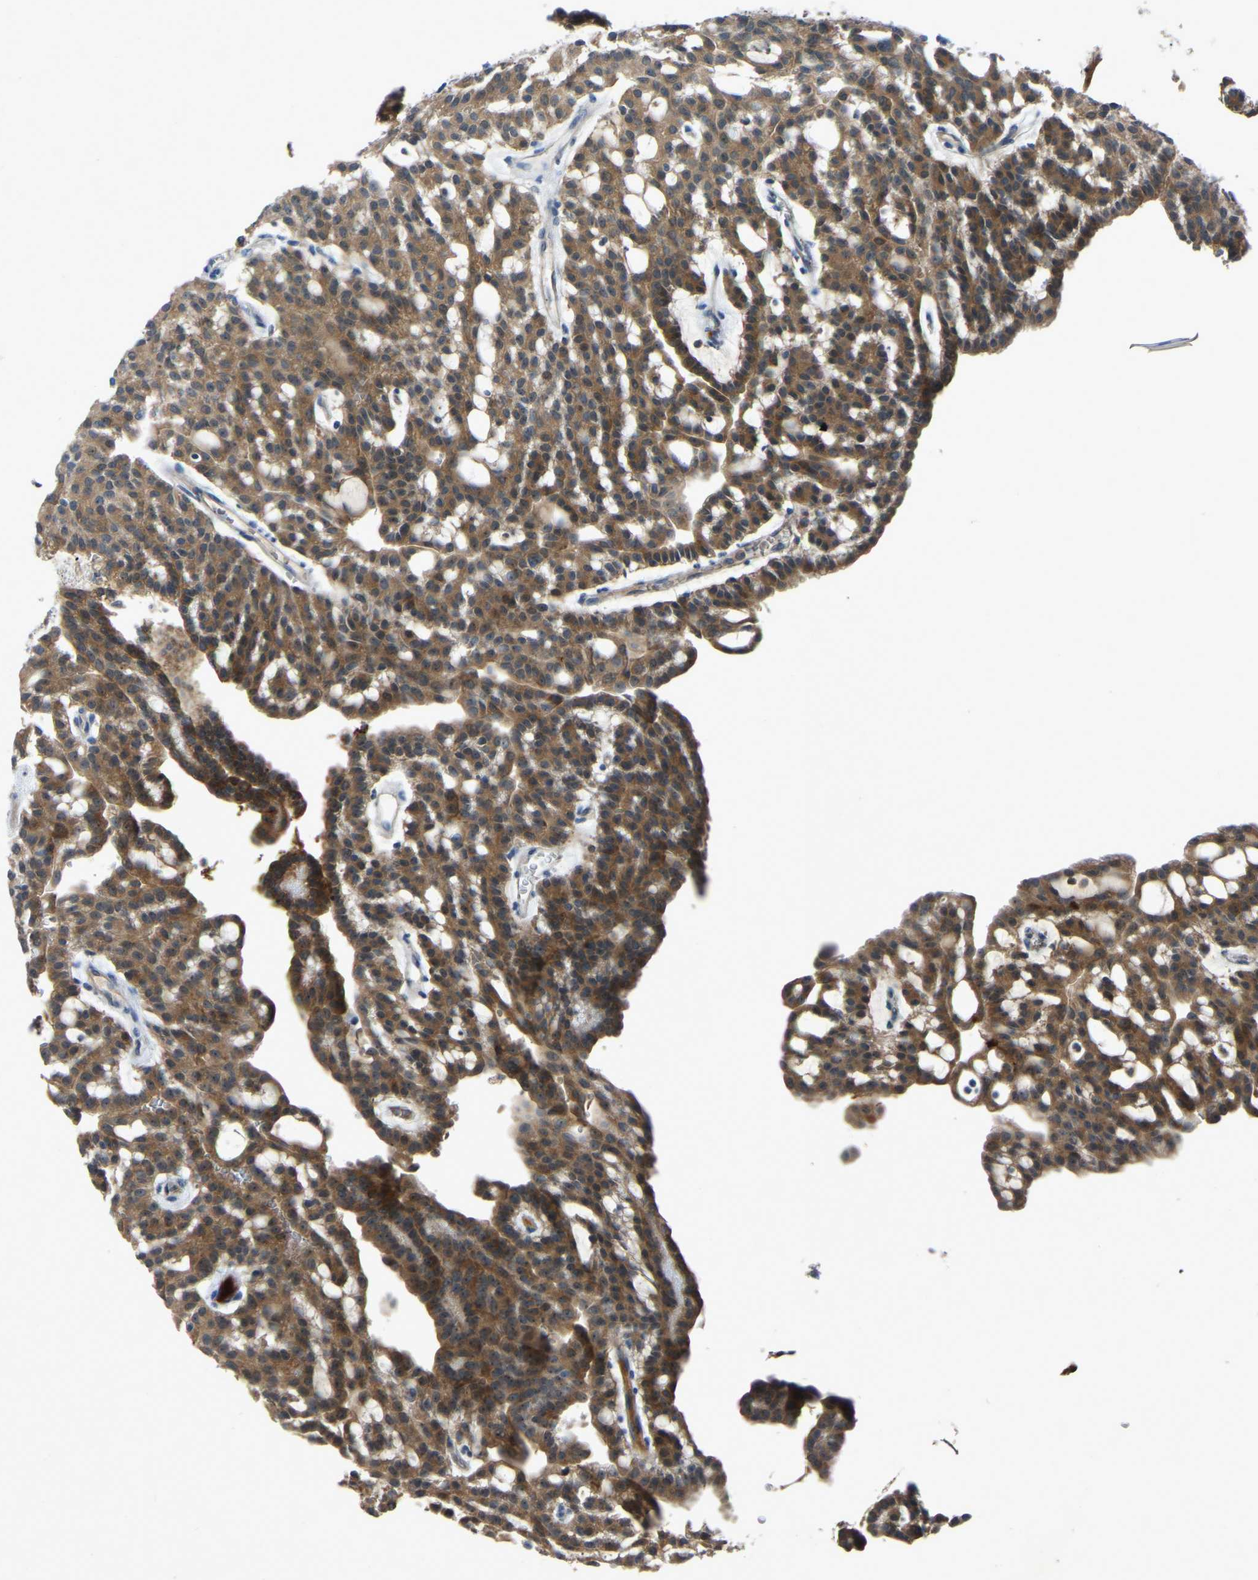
{"staining": {"intensity": "moderate", "quantity": ">75%", "location": "cytoplasmic/membranous"}, "tissue": "renal cancer", "cell_type": "Tumor cells", "image_type": "cancer", "snomed": [{"axis": "morphology", "description": "Adenocarcinoma, NOS"}, {"axis": "topography", "description": "Kidney"}], "caption": "This is a micrograph of IHC staining of adenocarcinoma (renal), which shows moderate expression in the cytoplasmic/membranous of tumor cells.", "gene": "FHIT", "patient": {"sex": "male", "age": 63}}